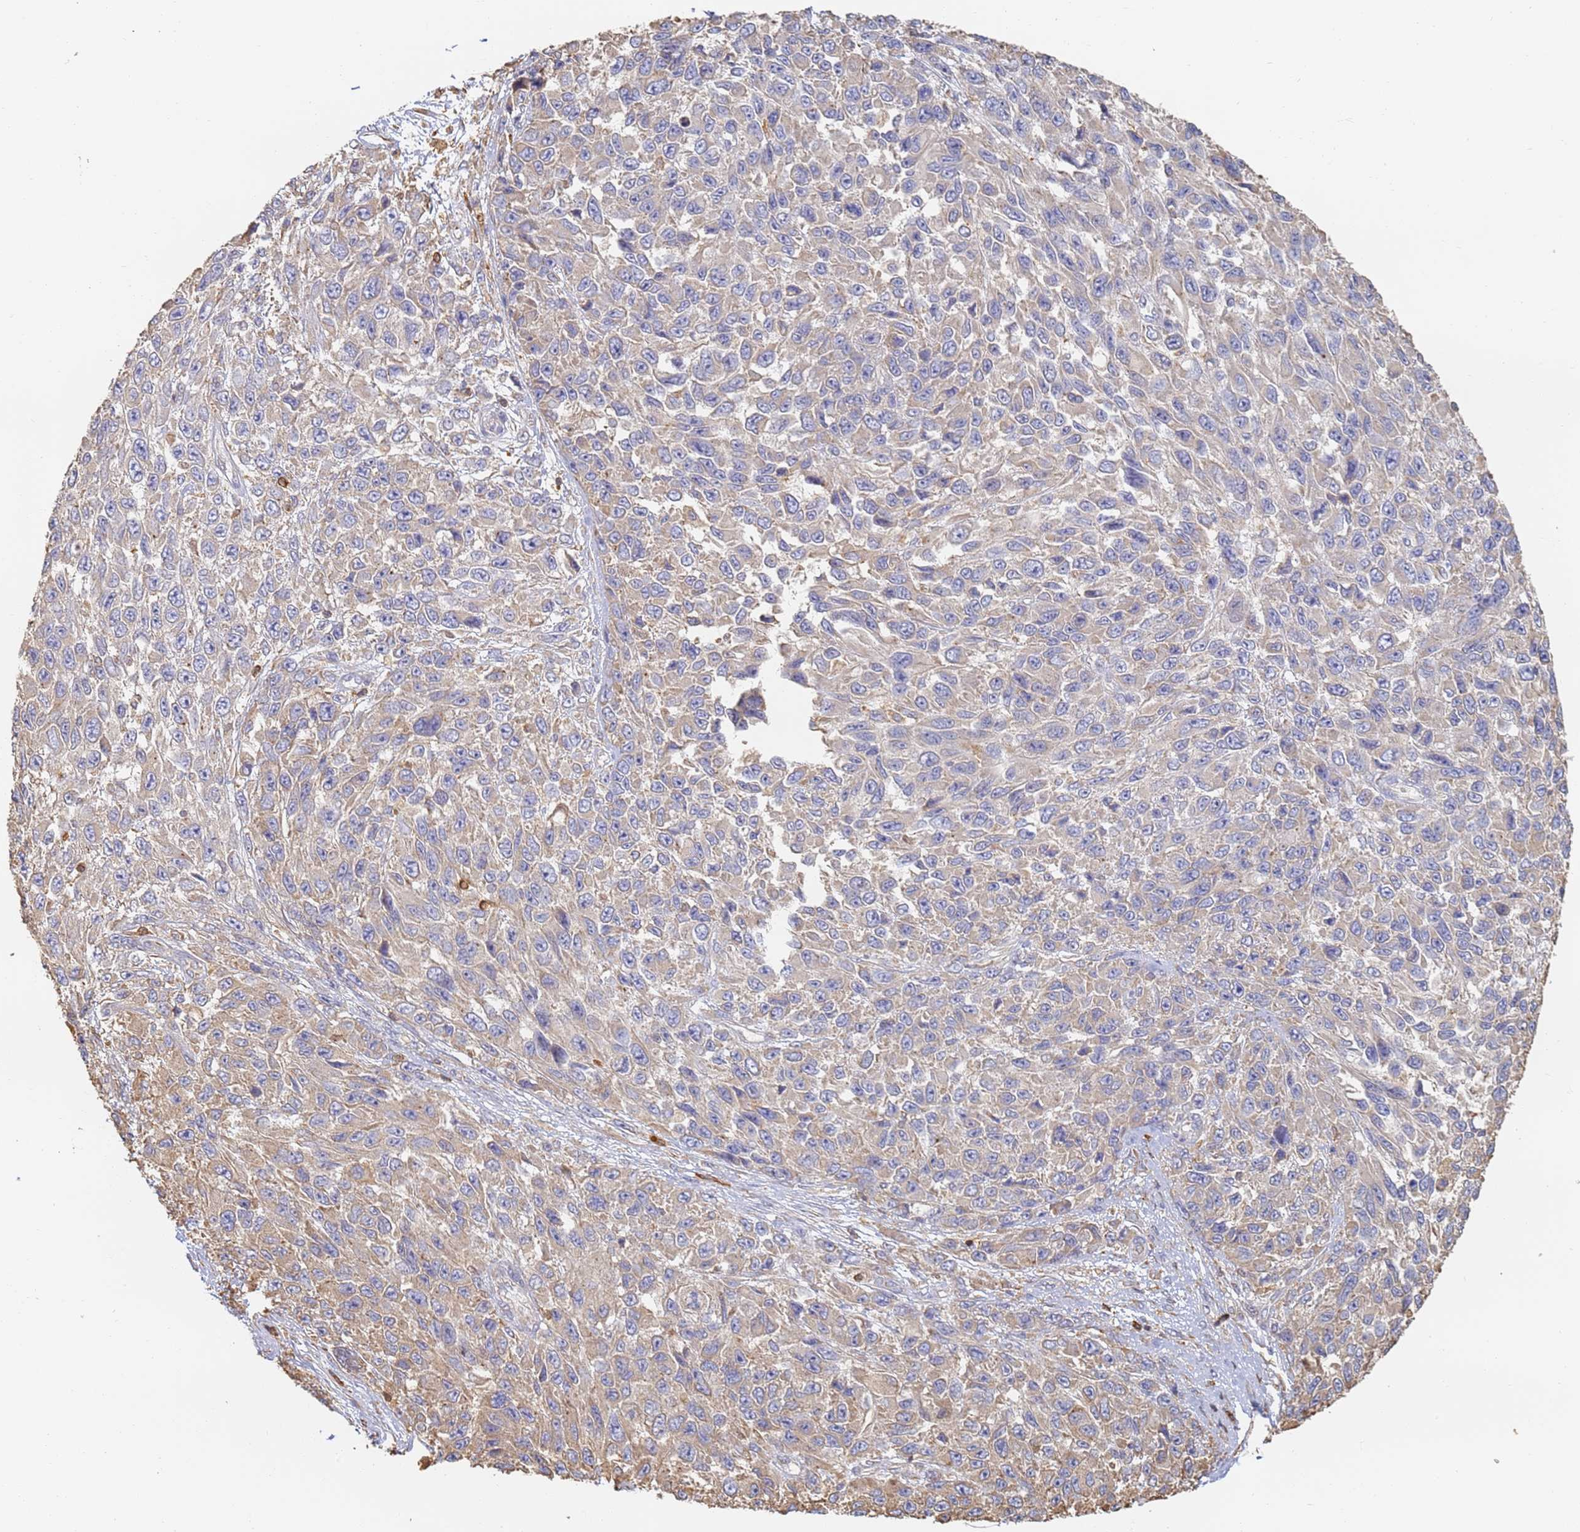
{"staining": {"intensity": "negative", "quantity": "none", "location": "none"}, "tissue": "melanoma", "cell_type": "Tumor cells", "image_type": "cancer", "snomed": [{"axis": "morphology", "description": "Normal tissue, NOS"}, {"axis": "morphology", "description": "Malignant melanoma, NOS"}, {"axis": "topography", "description": "Skin"}], "caption": "Tumor cells show no significant protein expression in malignant melanoma.", "gene": "BIN2", "patient": {"sex": "female", "age": 96}}